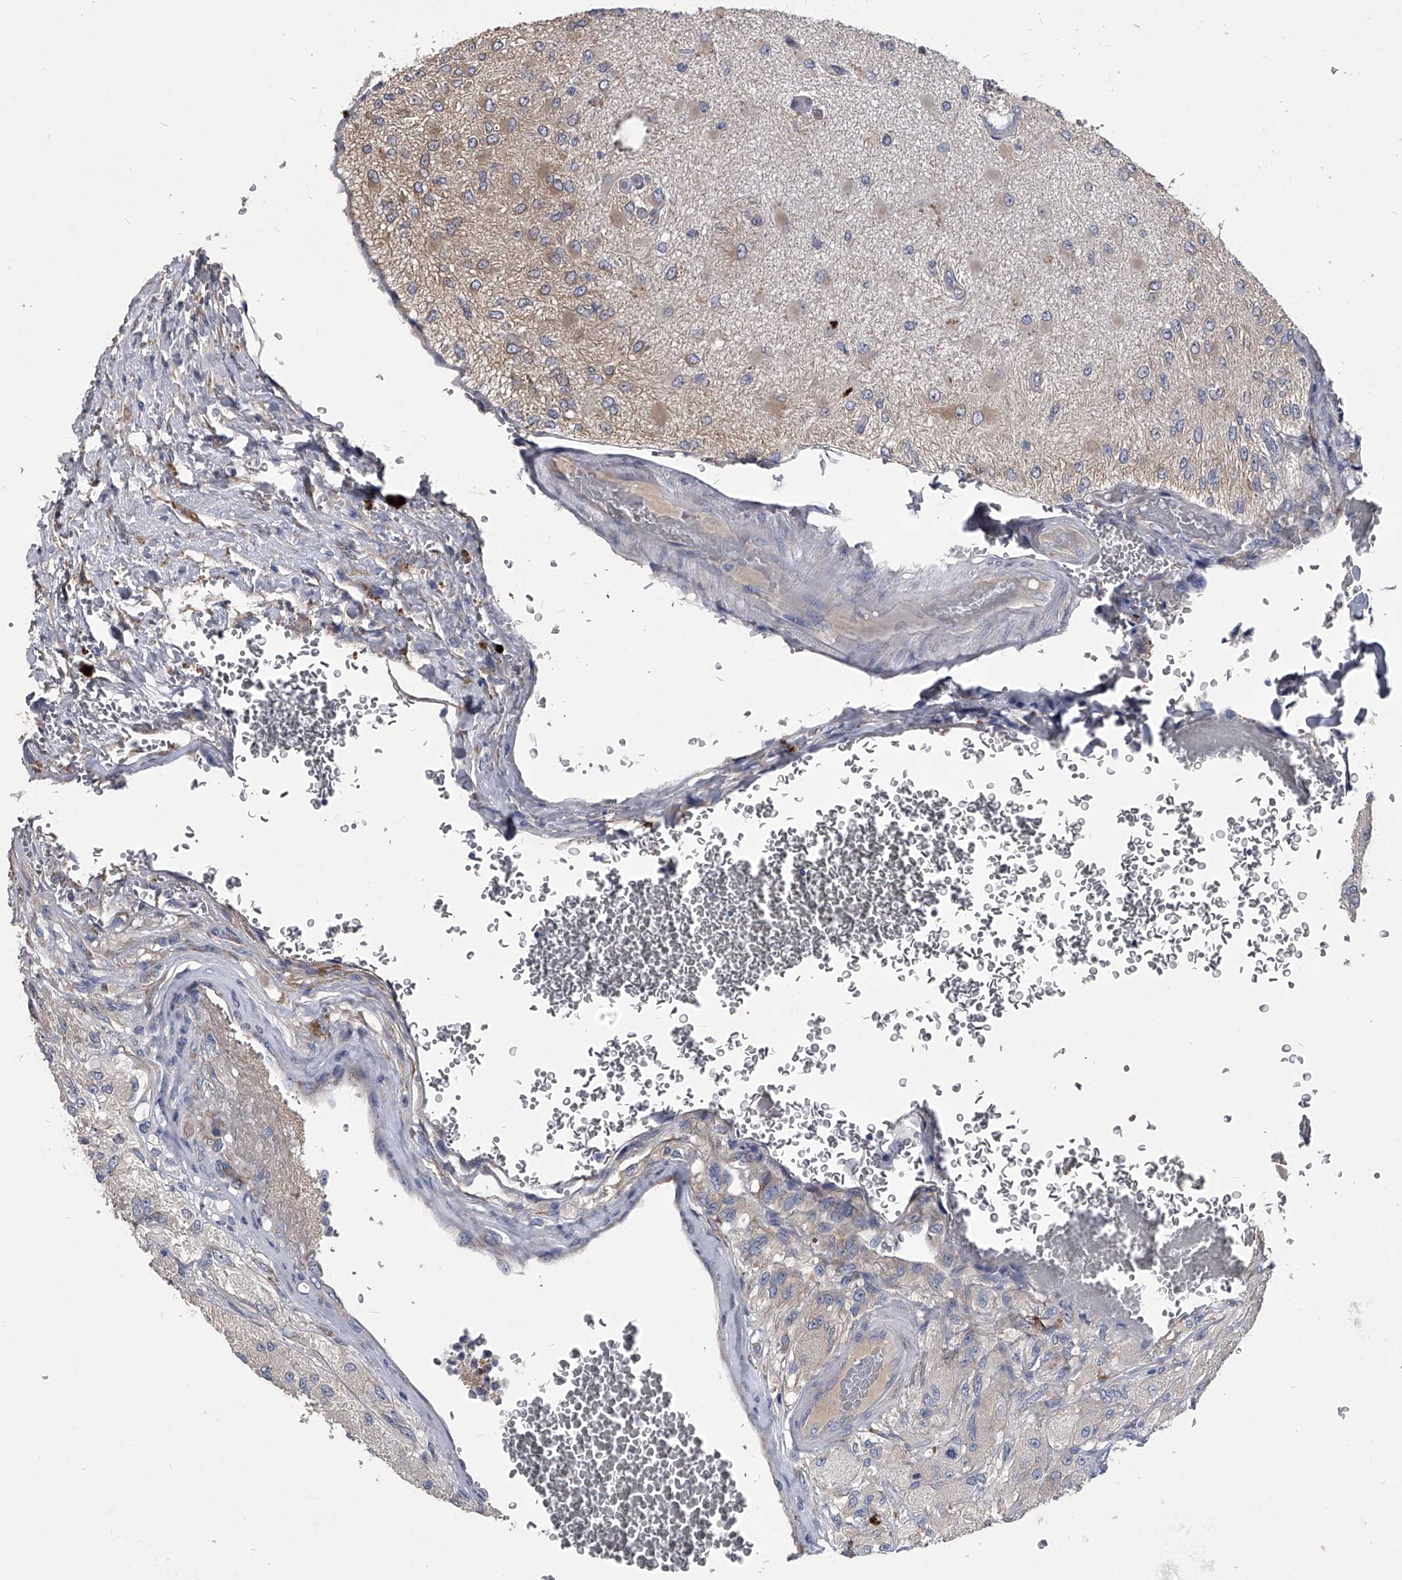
{"staining": {"intensity": "weak", "quantity": "<25%", "location": "cytoplasmic/membranous"}, "tissue": "glioma", "cell_type": "Tumor cells", "image_type": "cancer", "snomed": [{"axis": "morphology", "description": "Normal tissue, NOS"}, {"axis": "morphology", "description": "Glioma, malignant, High grade"}, {"axis": "topography", "description": "Cerebral cortex"}], "caption": "The immunohistochemistry image has no significant expression in tumor cells of glioma tissue.", "gene": "CCR4", "patient": {"sex": "male", "age": 77}}